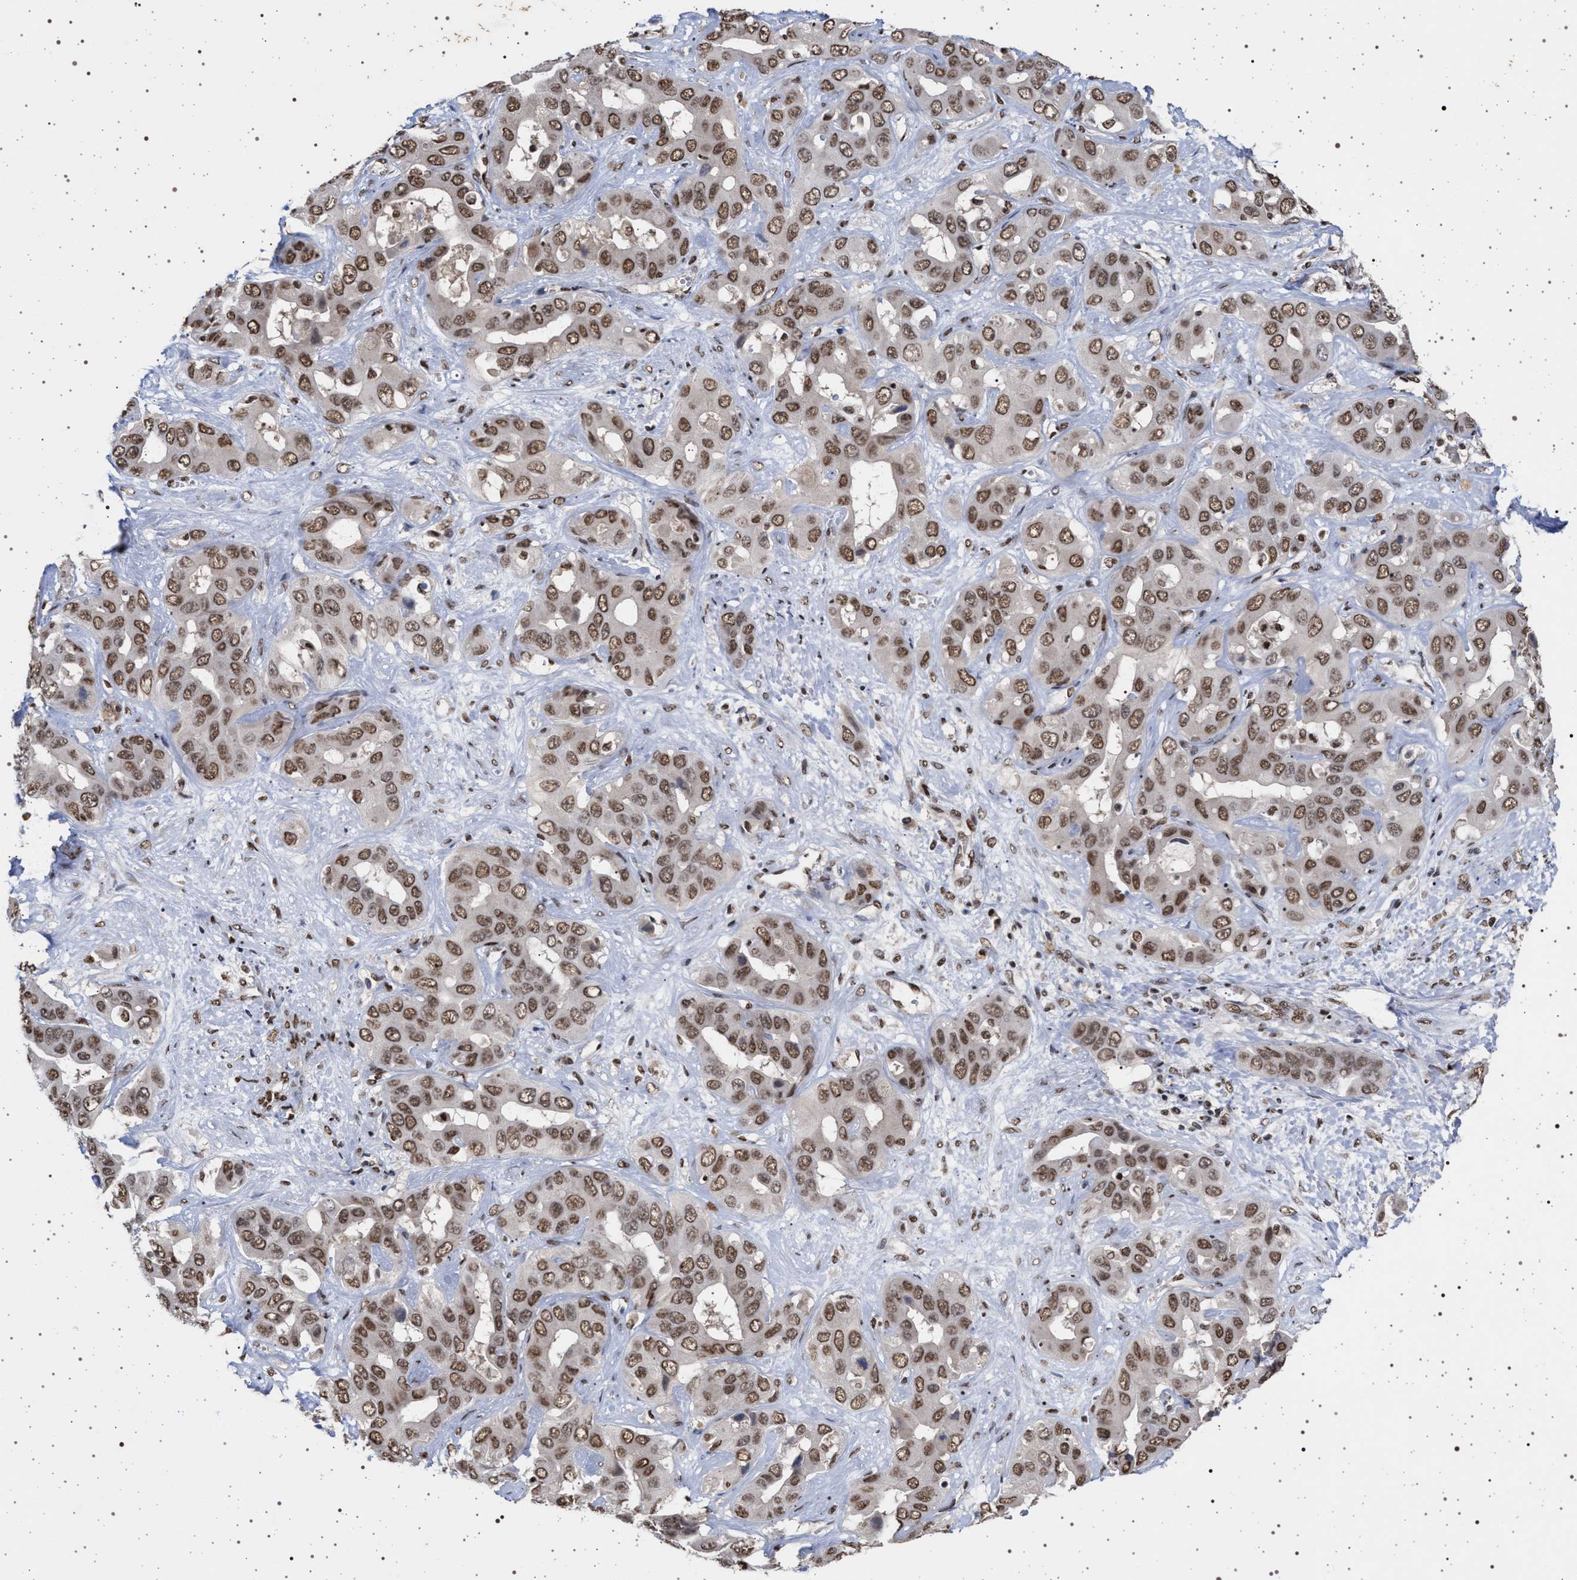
{"staining": {"intensity": "moderate", "quantity": ">75%", "location": "nuclear"}, "tissue": "liver cancer", "cell_type": "Tumor cells", "image_type": "cancer", "snomed": [{"axis": "morphology", "description": "Cholangiocarcinoma"}, {"axis": "topography", "description": "Liver"}], "caption": "Immunohistochemical staining of human cholangiocarcinoma (liver) displays moderate nuclear protein positivity in about >75% of tumor cells. (DAB (3,3'-diaminobenzidine) = brown stain, brightfield microscopy at high magnification).", "gene": "PHF12", "patient": {"sex": "female", "age": 52}}